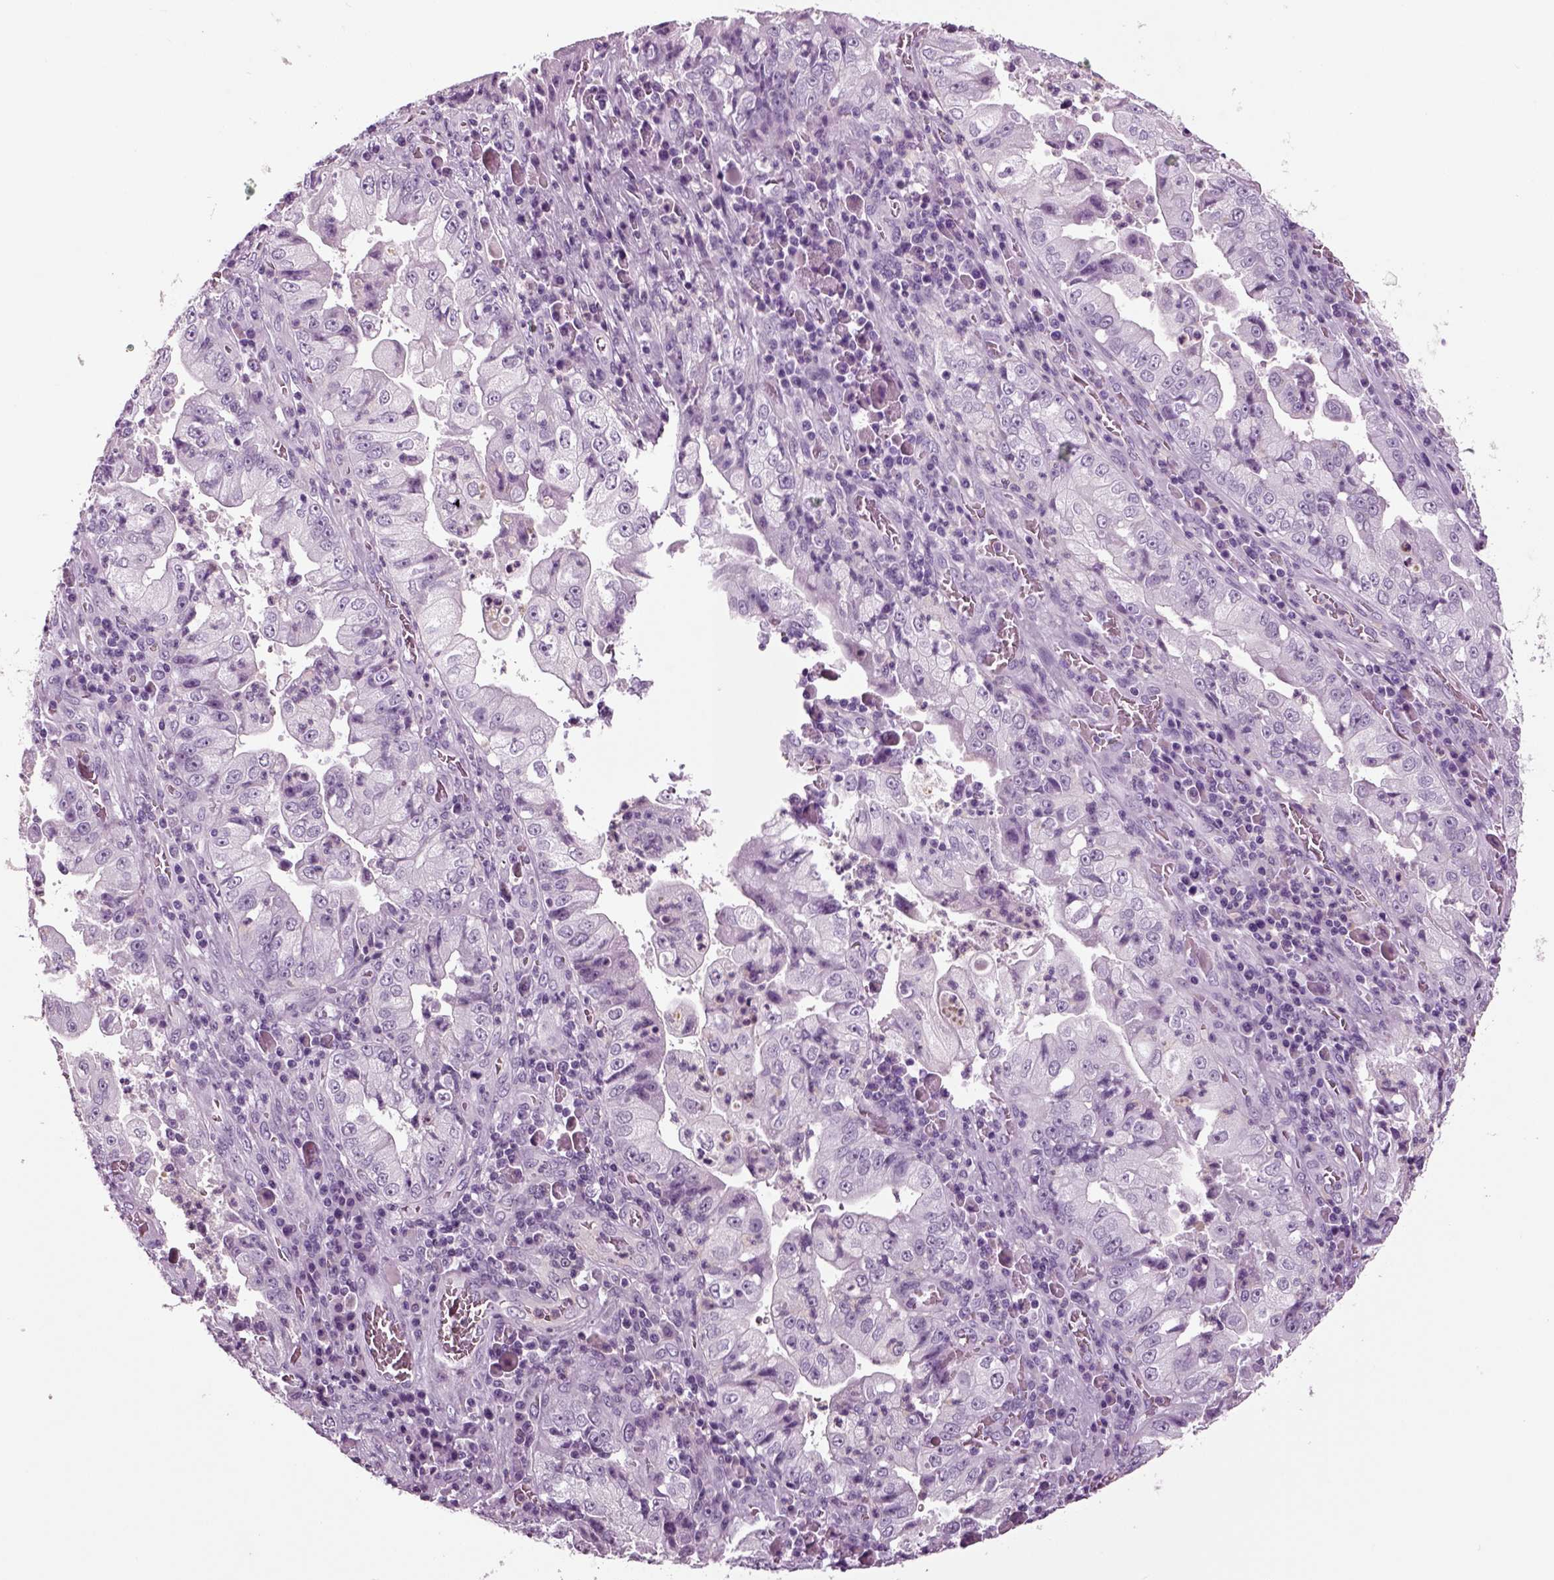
{"staining": {"intensity": "negative", "quantity": "none", "location": "none"}, "tissue": "stomach cancer", "cell_type": "Tumor cells", "image_type": "cancer", "snomed": [{"axis": "morphology", "description": "Adenocarcinoma, NOS"}, {"axis": "topography", "description": "Stomach"}], "caption": "Adenocarcinoma (stomach) stained for a protein using immunohistochemistry (IHC) displays no positivity tumor cells.", "gene": "CRABP1", "patient": {"sex": "male", "age": 76}}